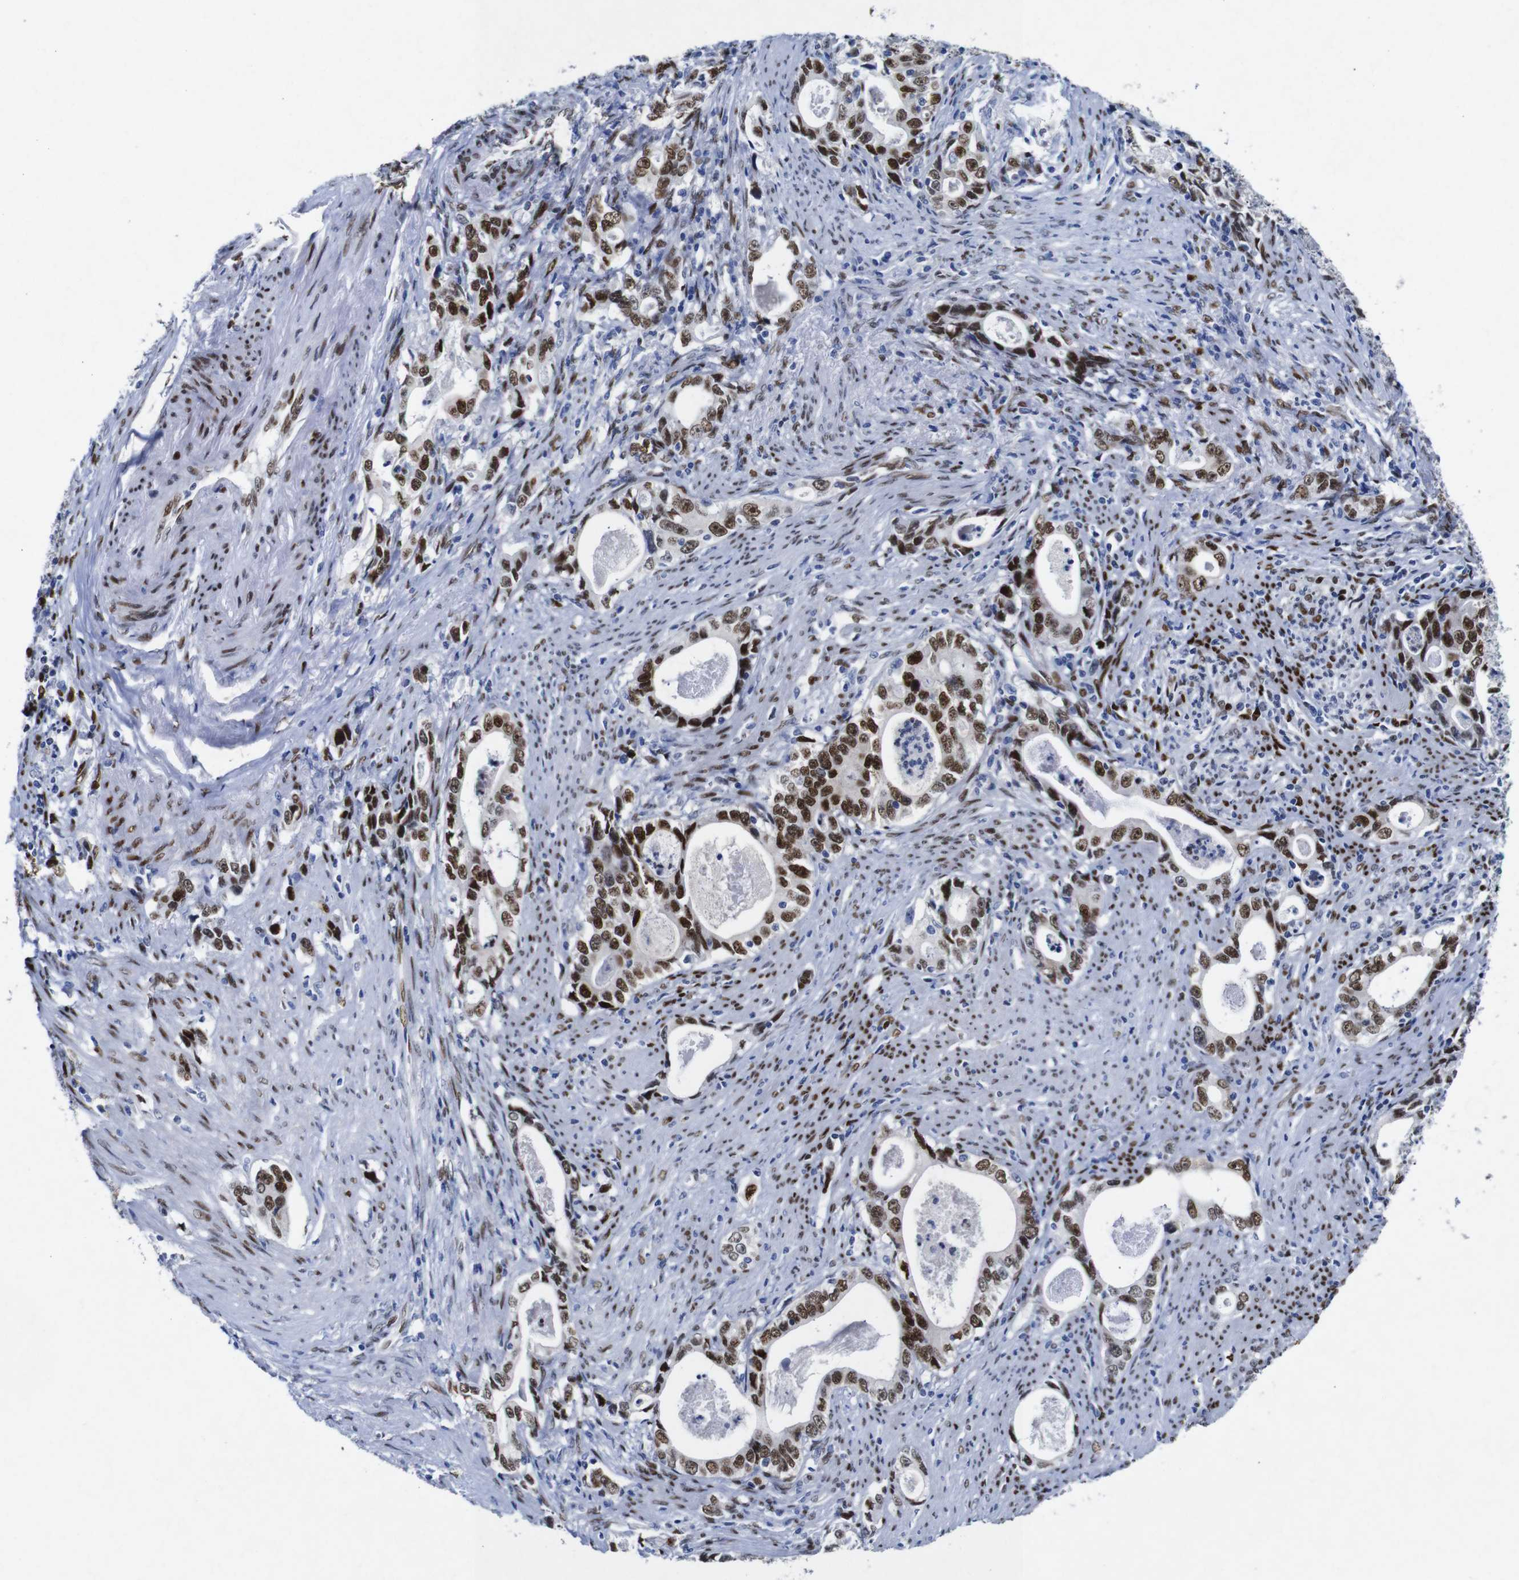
{"staining": {"intensity": "strong", "quantity": ">75%", "location": "nuclear"}, "tissue": "stomach cancer", "cell_type": "Tumor cells", "image_type": "cancer", "snomed": [{"axis": "morphology", "description": "Adenocarcinoma, NOS"}, {"axis": "topography", "description": "Stomach, lower"}], "caption": "Tumor cells show high levels of strong nuclear expression in about >75% of cells in adenocarcinoma (stomach).", "gene": "FOSL2", "patient": {"sex": "female", "age": 72}}